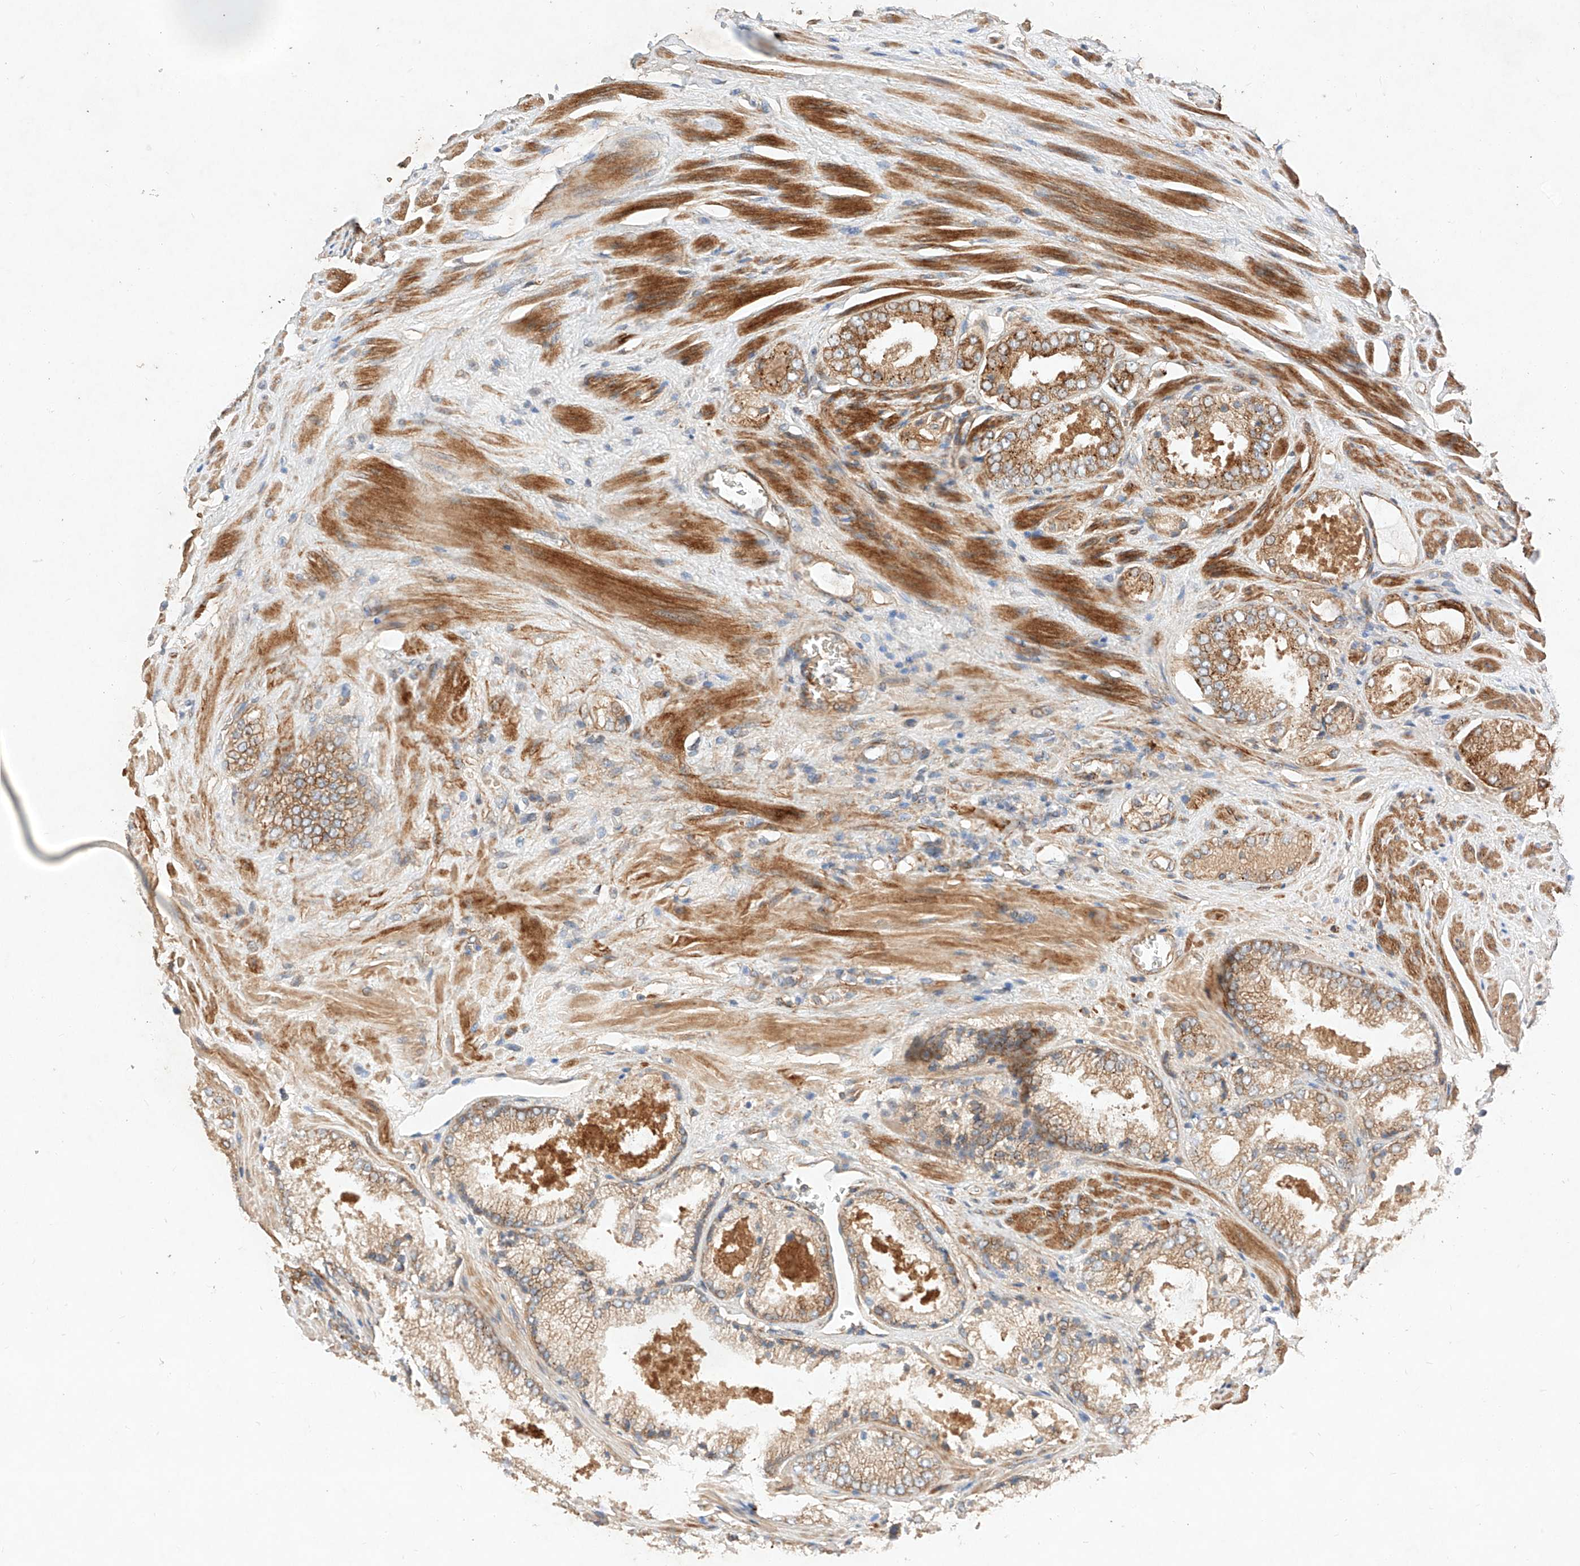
{"staining": {"intensity": "moderate", "quantity": ">75%", "location": "cytoplasmic/membranous"}, "tissue": "prostate cancer", "cell_type": "Tumor cells", "image_type": "cancer", "snomed": [{"axis": "morphology", "description": "Adenocarcinoma, High grade"}, {"axis": "topography", "description": "Prostate"}], "caption": "A high-resolution histopathology image shows IHC staining of adenocarcinoma (high-grade) (prostate), which displays moderate cytoplasmic/membranous positivity in about >75% of tumor cells.", "gene": "RAB23", "patient": {"sex": "male", "age": 58}}